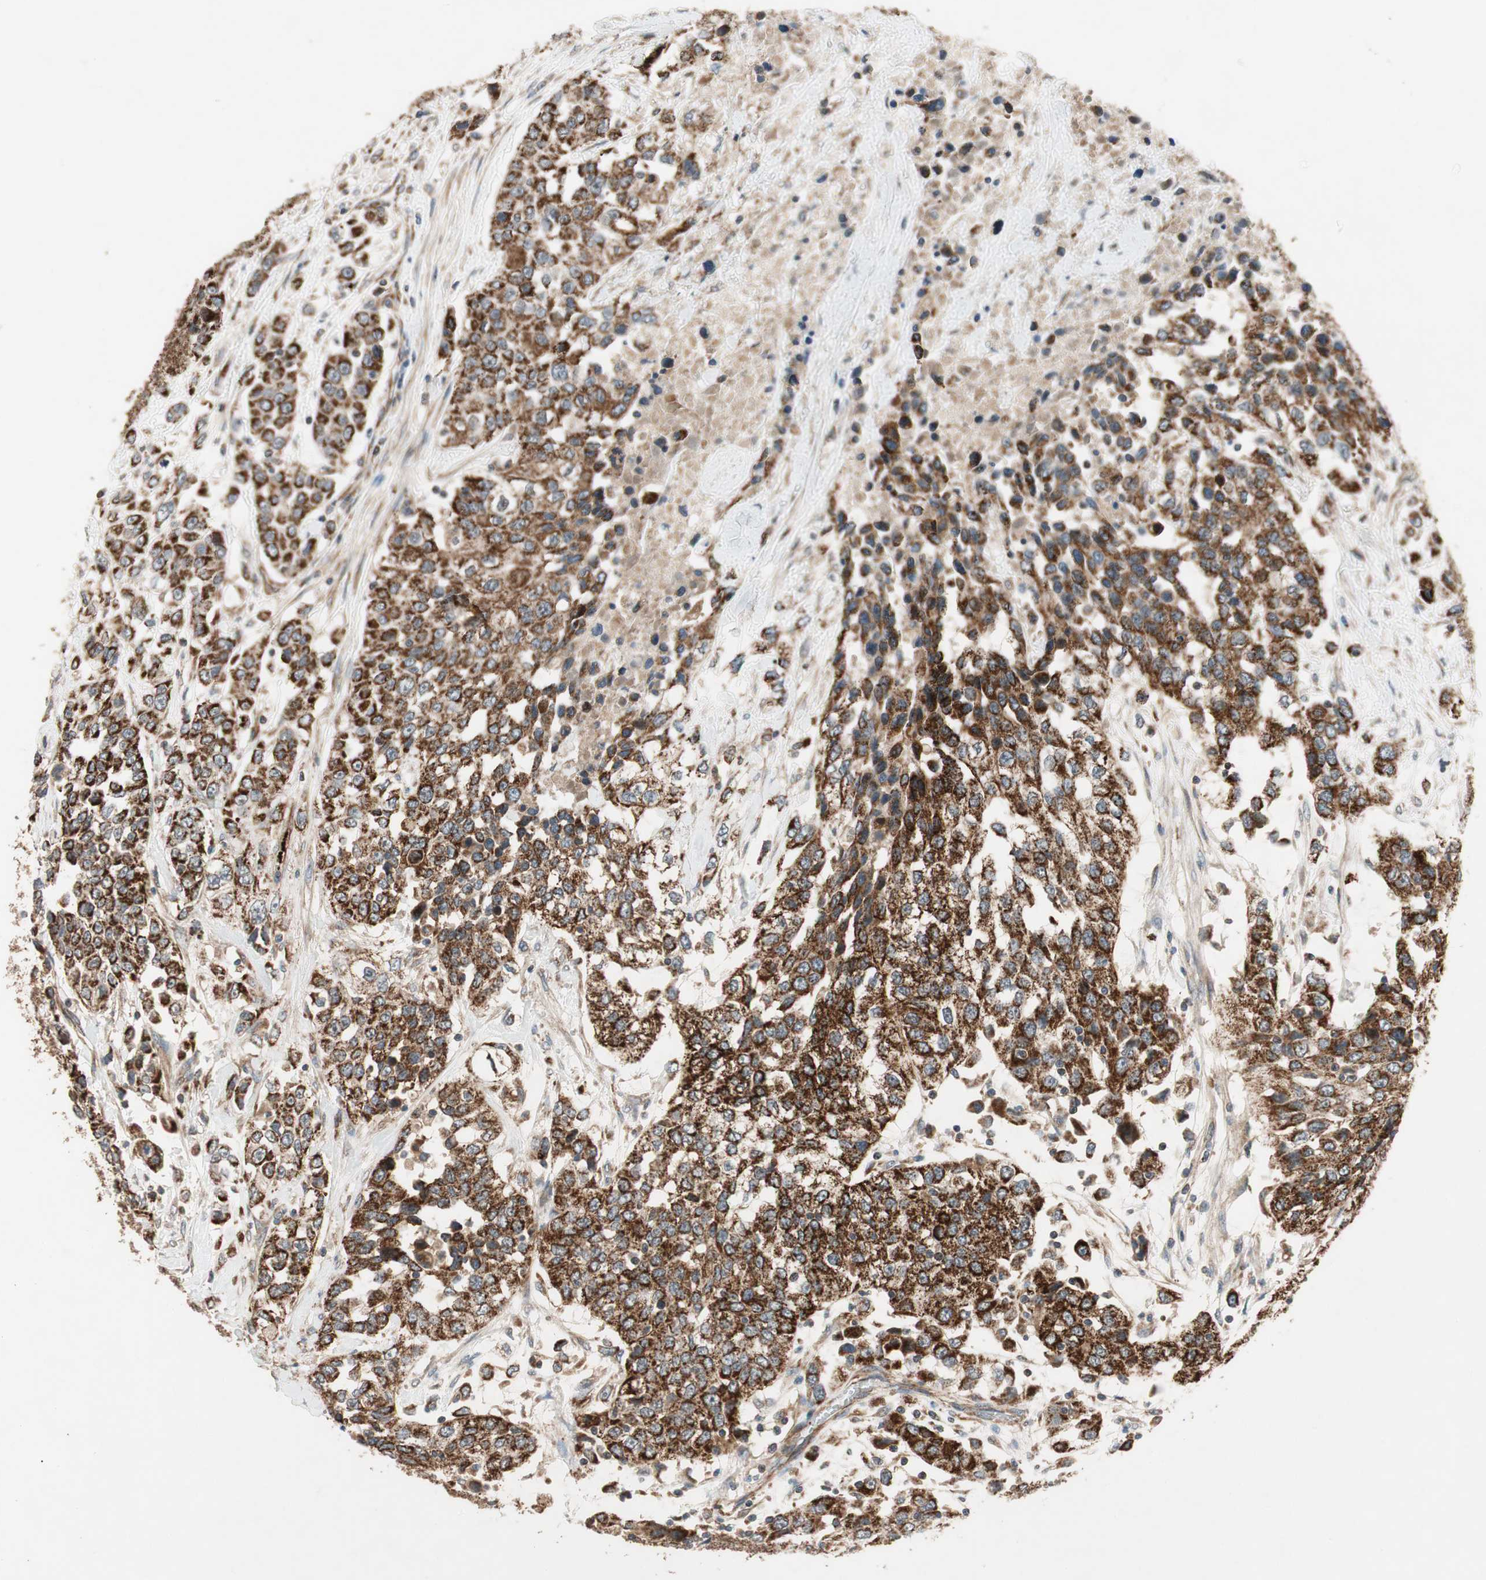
{"staining": {"intensity": "strong", "quantity": ">75%", "location": "cytoplasmic/membranous"}, "tissue": "urothelial cancer", "cell_type": "Tumor cells", "image_type": "cancer", "snomed": [{"axis": "morphology", "description": "Urothelial carcinoma, High grade"}, {"axis": "topography", "description": "Urinary bladder"}], "caption": "Strong cytoplasmic/membranous staining for a protein is seen in approximately >75% of tumor cells of high-grade urothelial carcinoma using immunohistochemistry (IHC).", "gene": "AKAP1", "patient": {"sex": "female", "age": 80}}